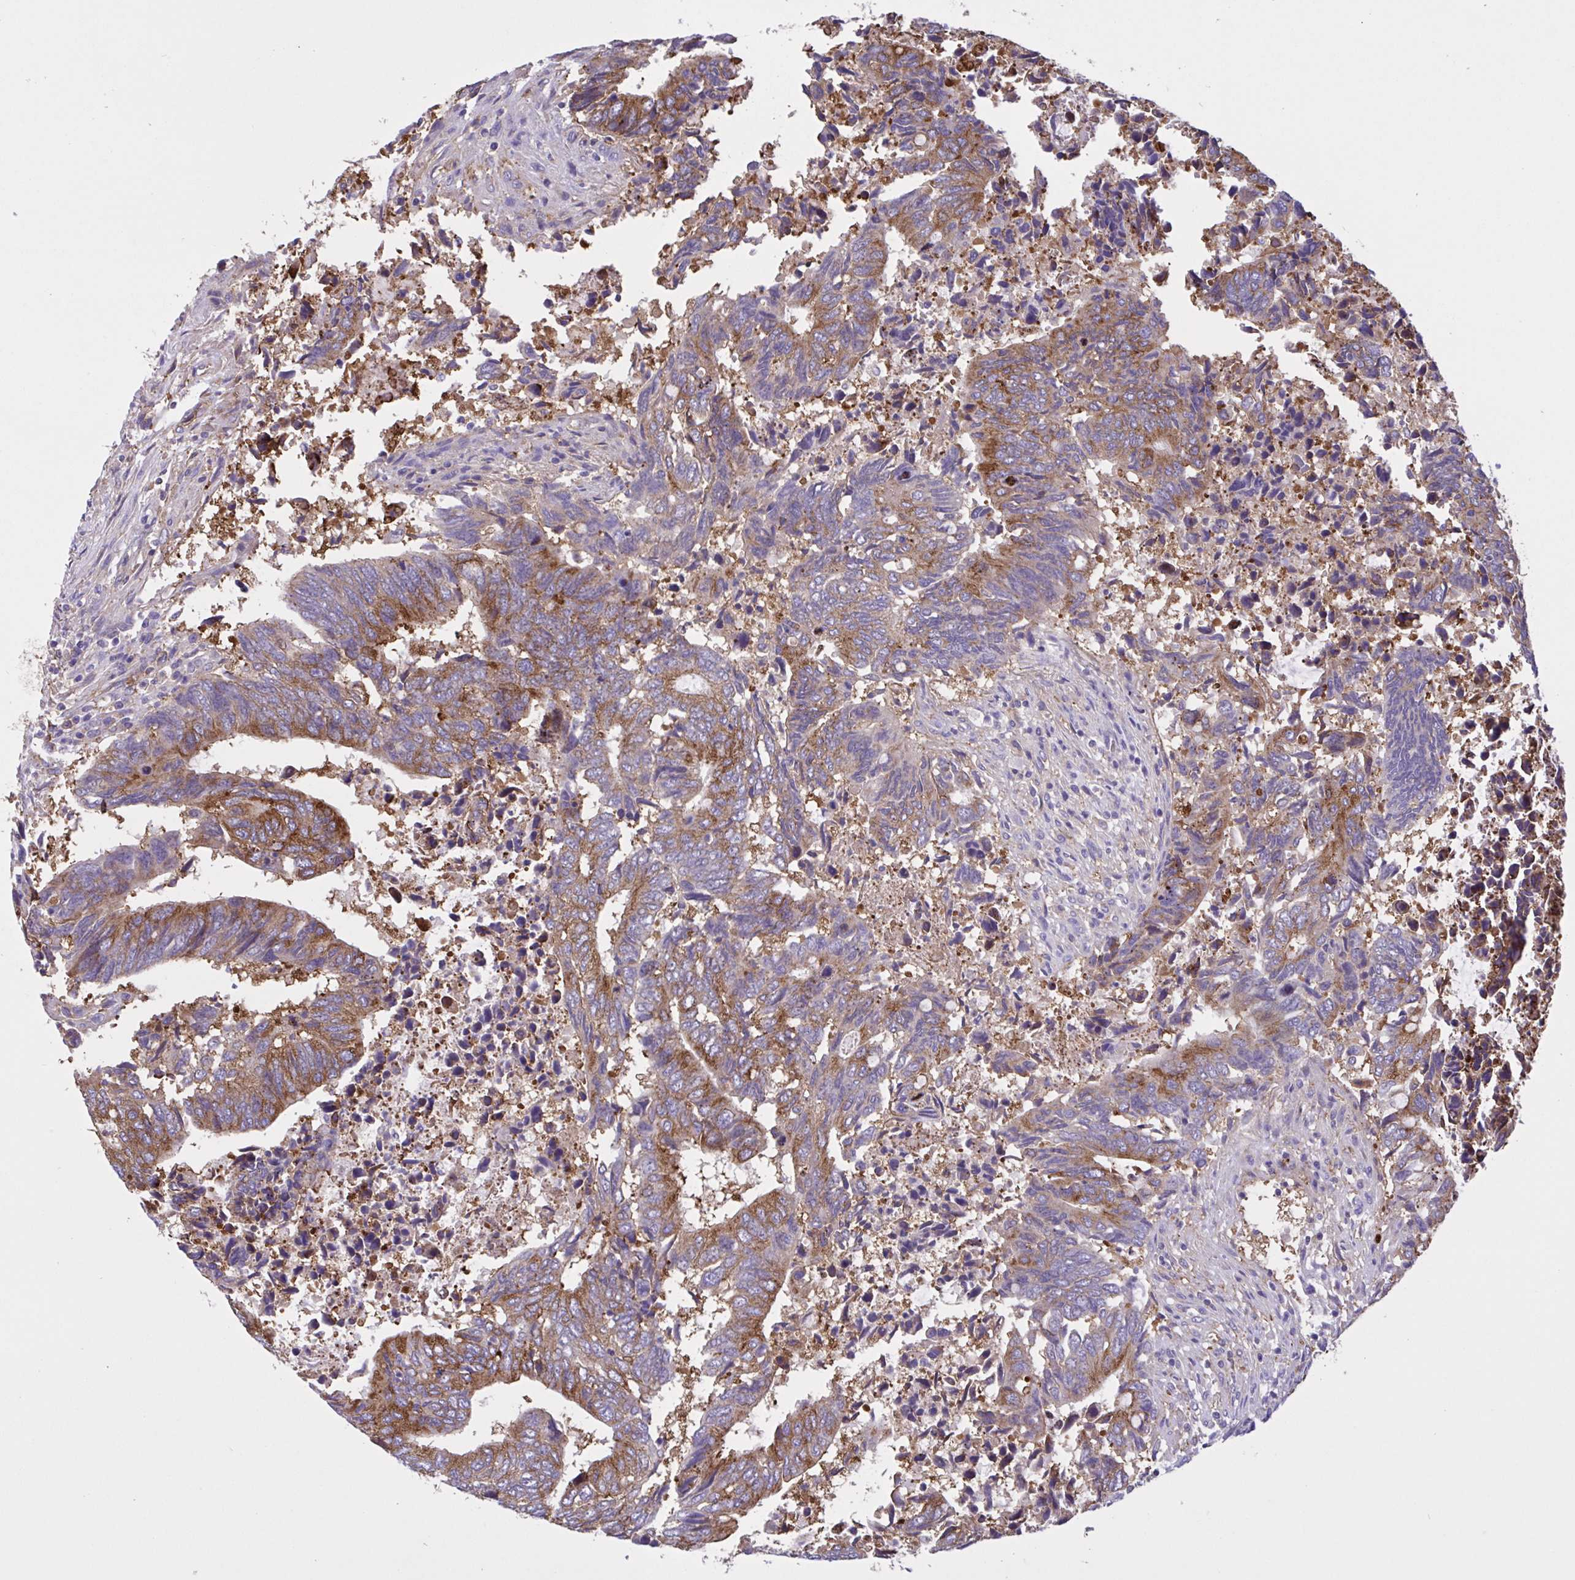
{"staining": {"intensity": "strong", "quantity": ">75%", "location": "cytoplasmic/membranous"}, "tissue": "colorectal cancer", "cell_type": "Tumor cells", "image_type": "cancer", "snomed": [{"axis": "morphology", "description": "Adenocarcinoma, NOS"}, {"axis": "topography", "description": "Colon"}], "caption": "A brown stain shows strong cytoplasmic/membranous positivity of a protein in colorectal cancer (adenocarcinoma) tumor cells.", "gene": "OR51M1", "patient": {"sex": "male", "age": 87}}